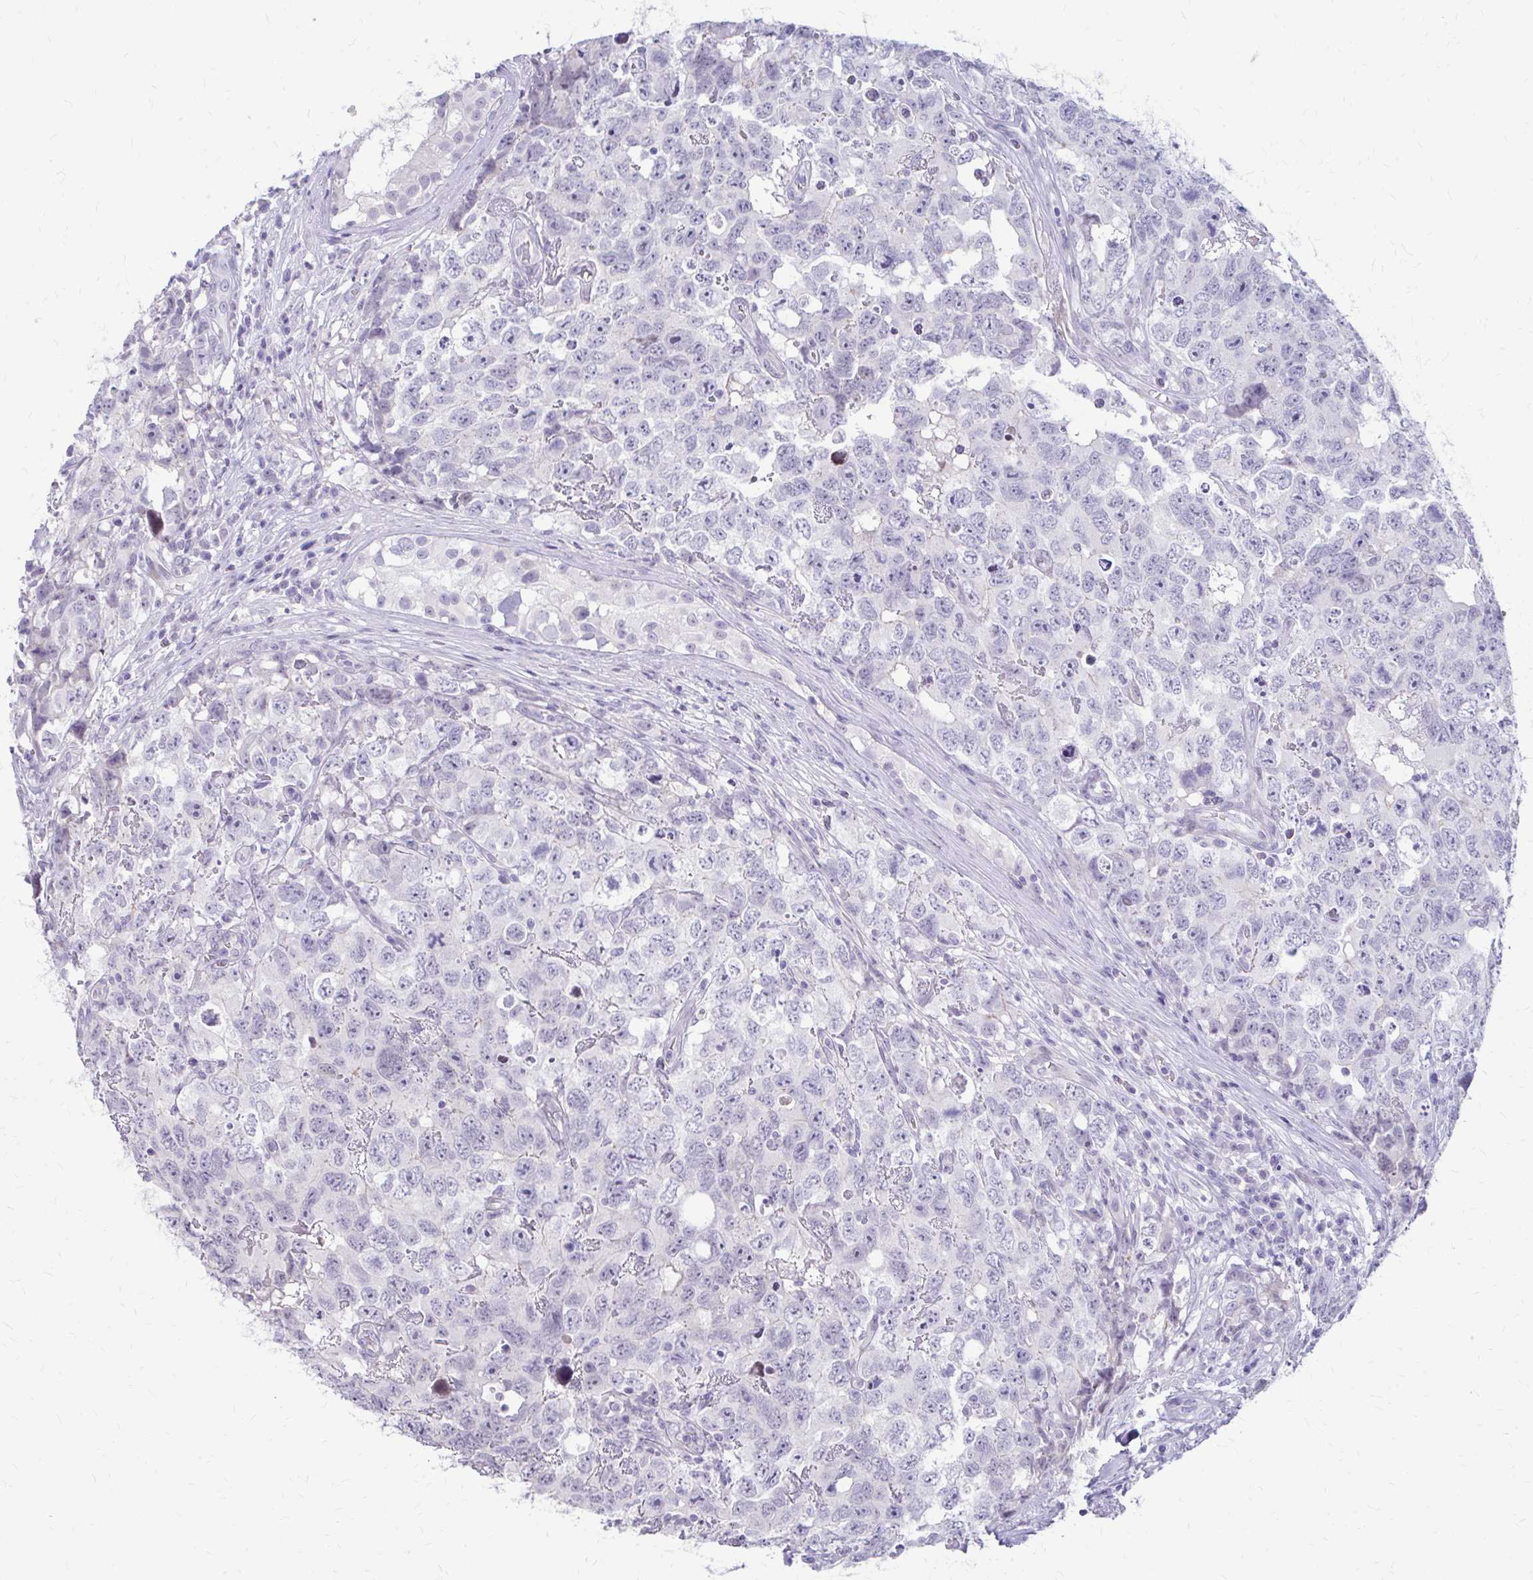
{"staining": {"intensity": "negative", "quantity": "none", "location": "none"}, "tissue": "testis cancer", "cell_type": "Tumor cells", "image_type": "cancer", "snomed": [{"axis": "morphology", "description": "Carcinoma, Embryonal, NOS"}, {"axis": "topography", "description": "Testis"}], "caption": "There is no significant staining in tumor cells of testis cancer.", "gene": "RGS16", "patient": {"sex": "male", "age": 22}}